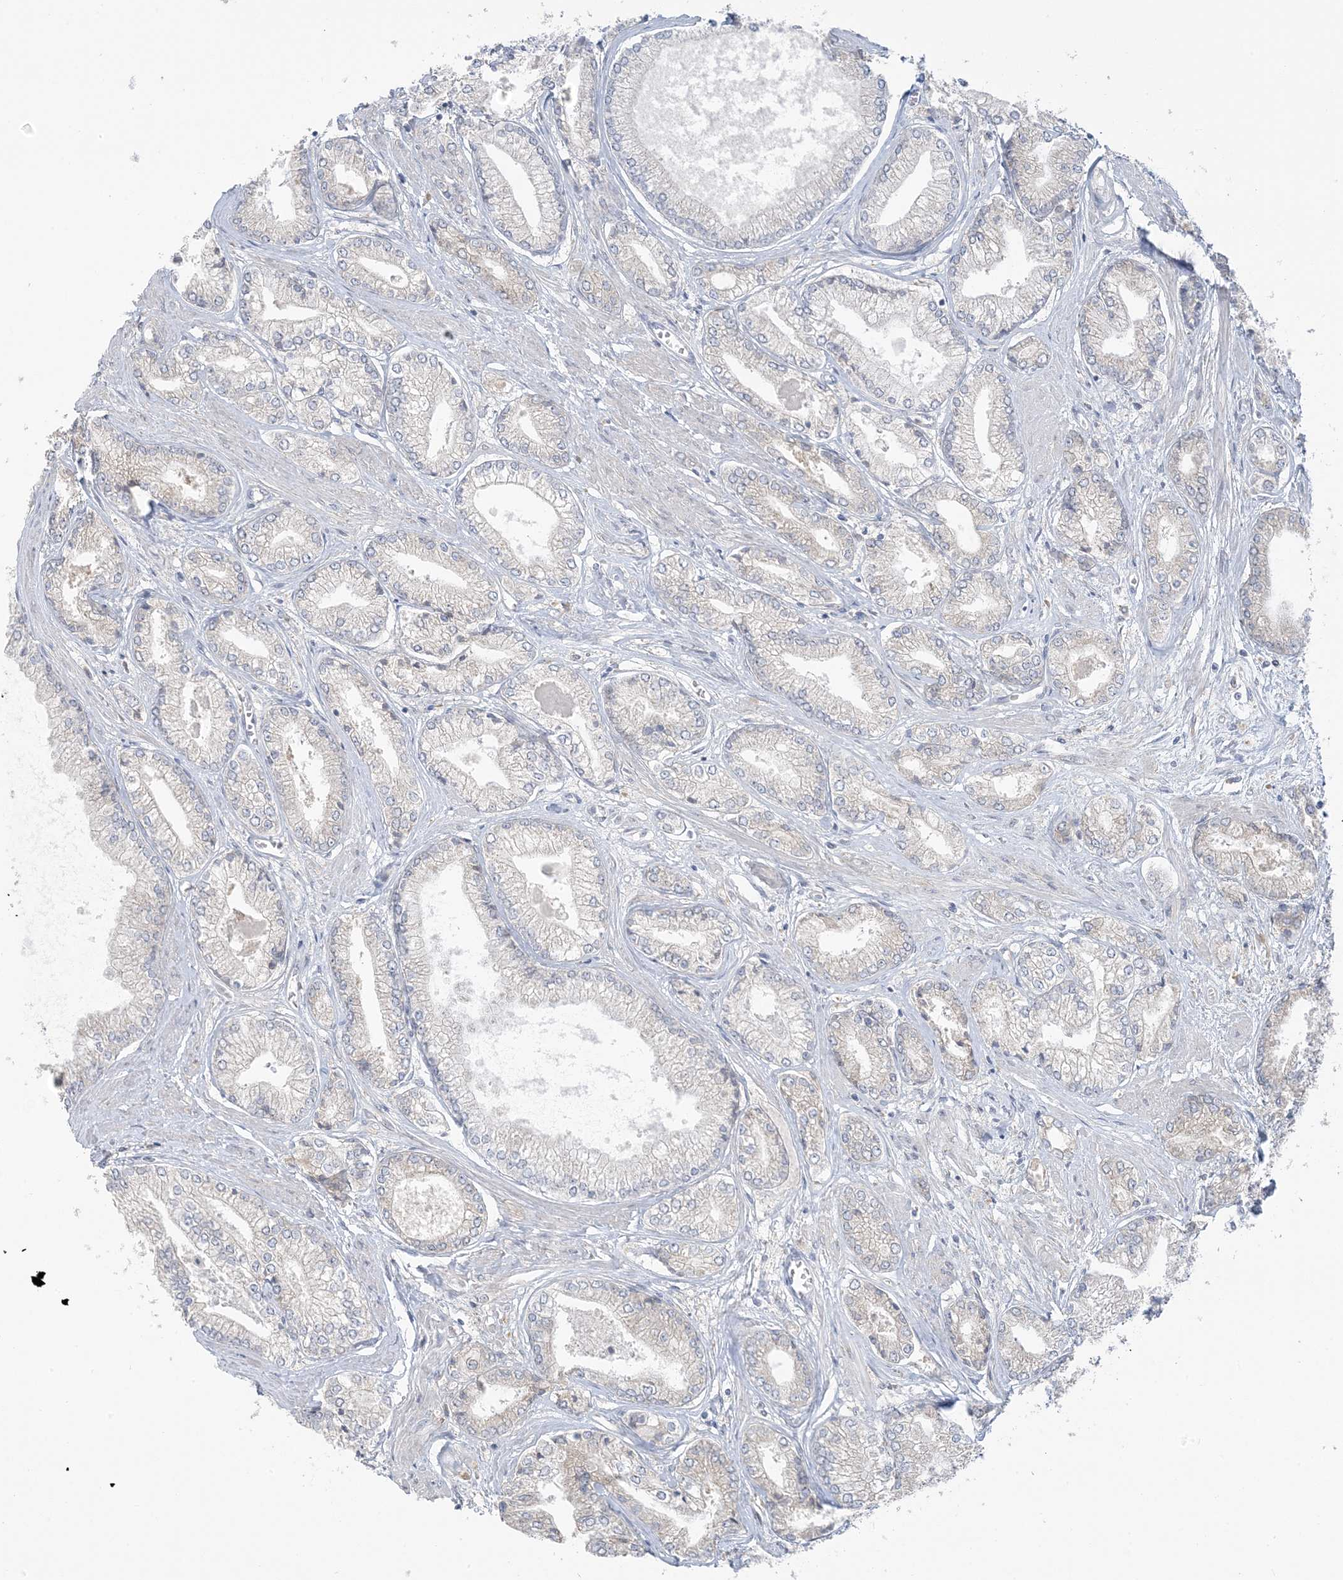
{"staining": {"intensity": "negative", "quantity": "none", "location": "none"}, "tissue": "prostate cancer", "cell_type": "Tumor cells", "image_type": "cancer", "snomed": [{"axis": "morphology", "description": "Adenocarcinoma, Low grade"}, {"axis": "topography", "description": "Prostate"}], "caption": "IHC histopathology image of human prostate adenocarcinoma (low-grade) stained for a protein (brown), which exhibits no expression in tumor cells.", "gene": "EEFSEC", "patient": {"sex": "male", "age": 60}}